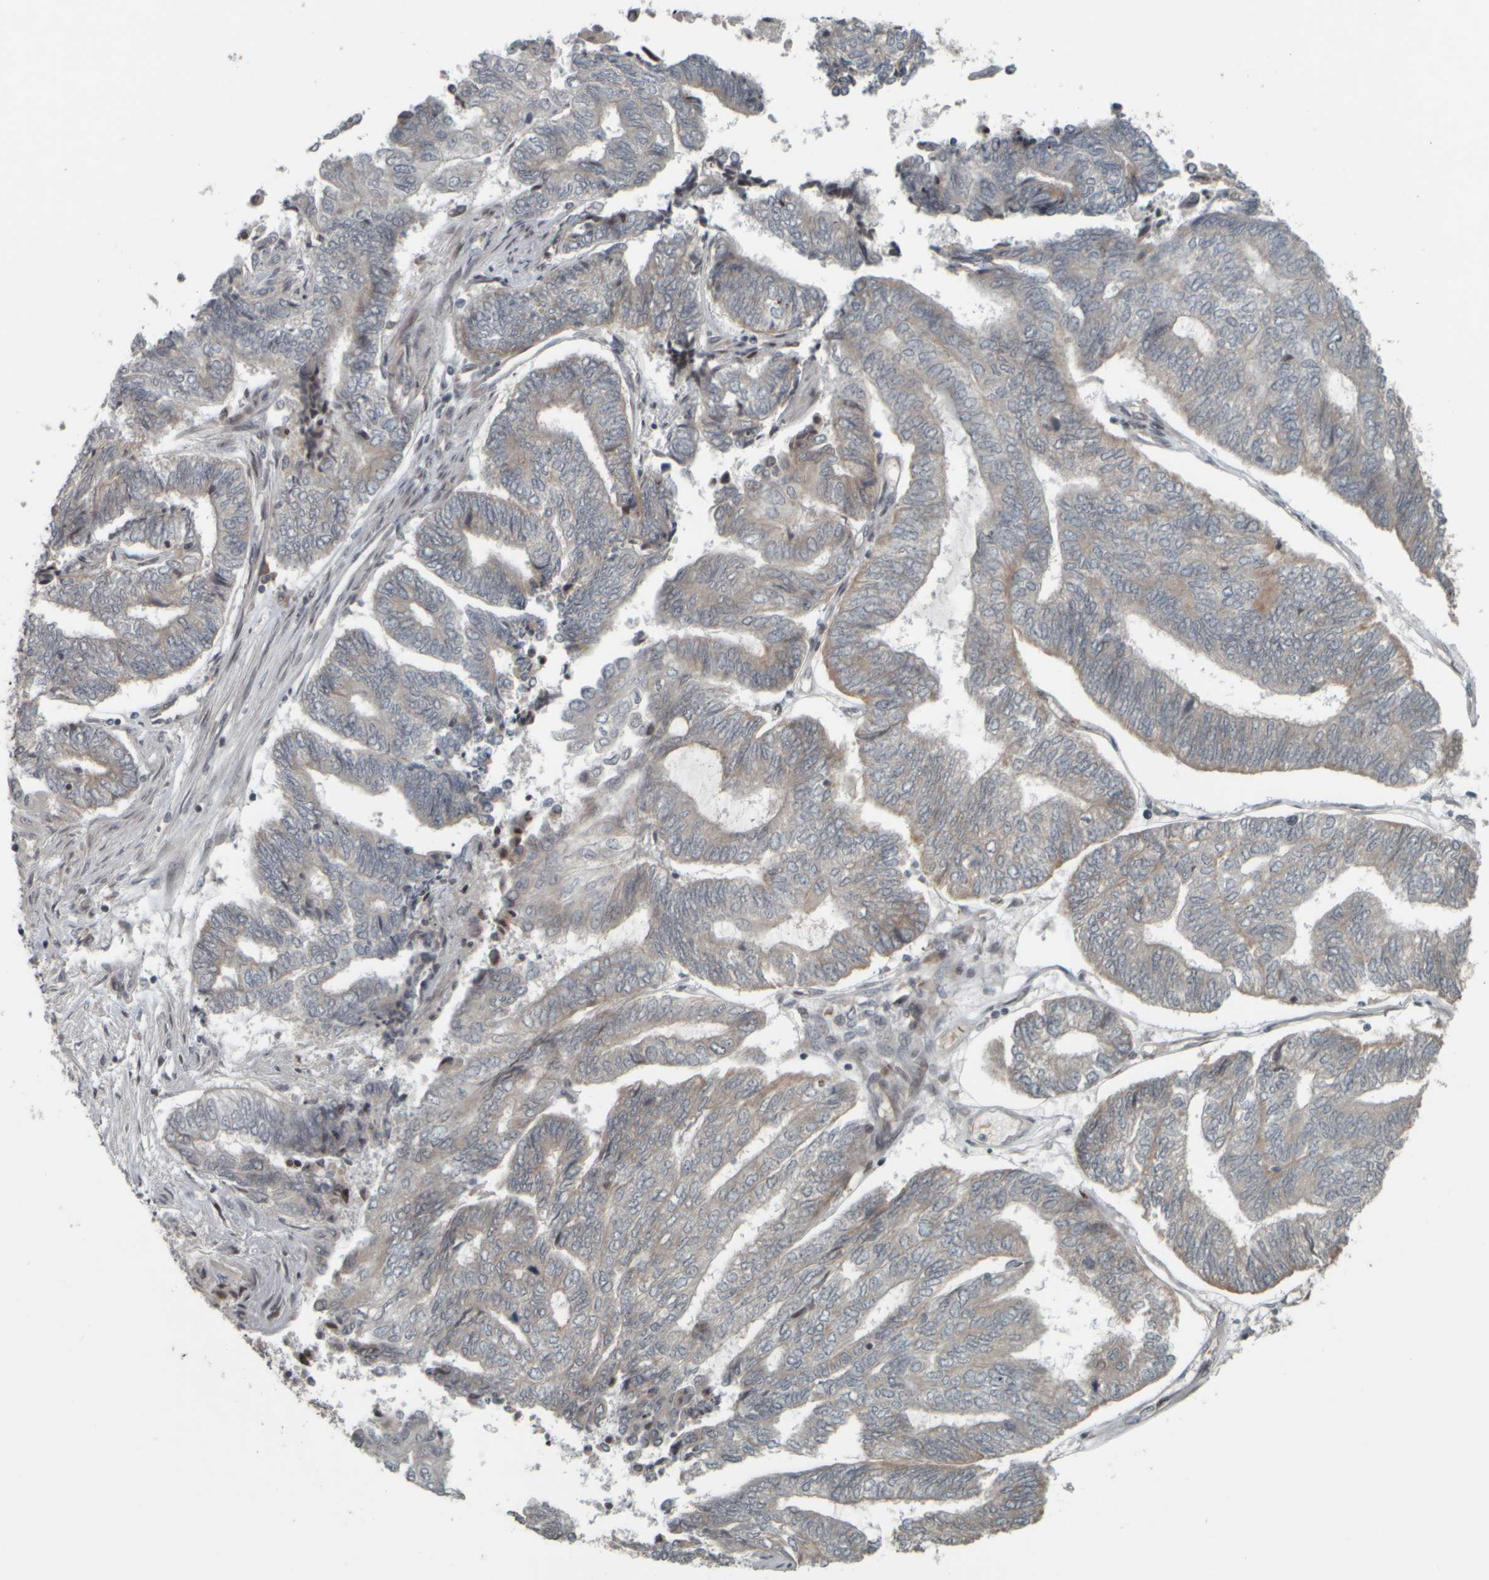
{"staining": {"intensity": "weak", "quantity": "<25%", "location": "cytoplasmic/membranous"}, "tissue": "endometrial cancer", "cell_type": "Tumor cells", "image_type": "cancer", "snomed": [{"axis": "morphology", "description": "Adenocarcinoma, NOS"}, {"axis": "topography", "description": "Uterus"}, {"axis": "topography", "description": "Endometrium"}], "caption": "This is a micrograph of immunohistochemistry (IHC) staining of adenocarcinoma (endometrial), which shows no expression in tumor cells.", "gene": "NAPG", "patient": {"sex": "female", "age": 70}}